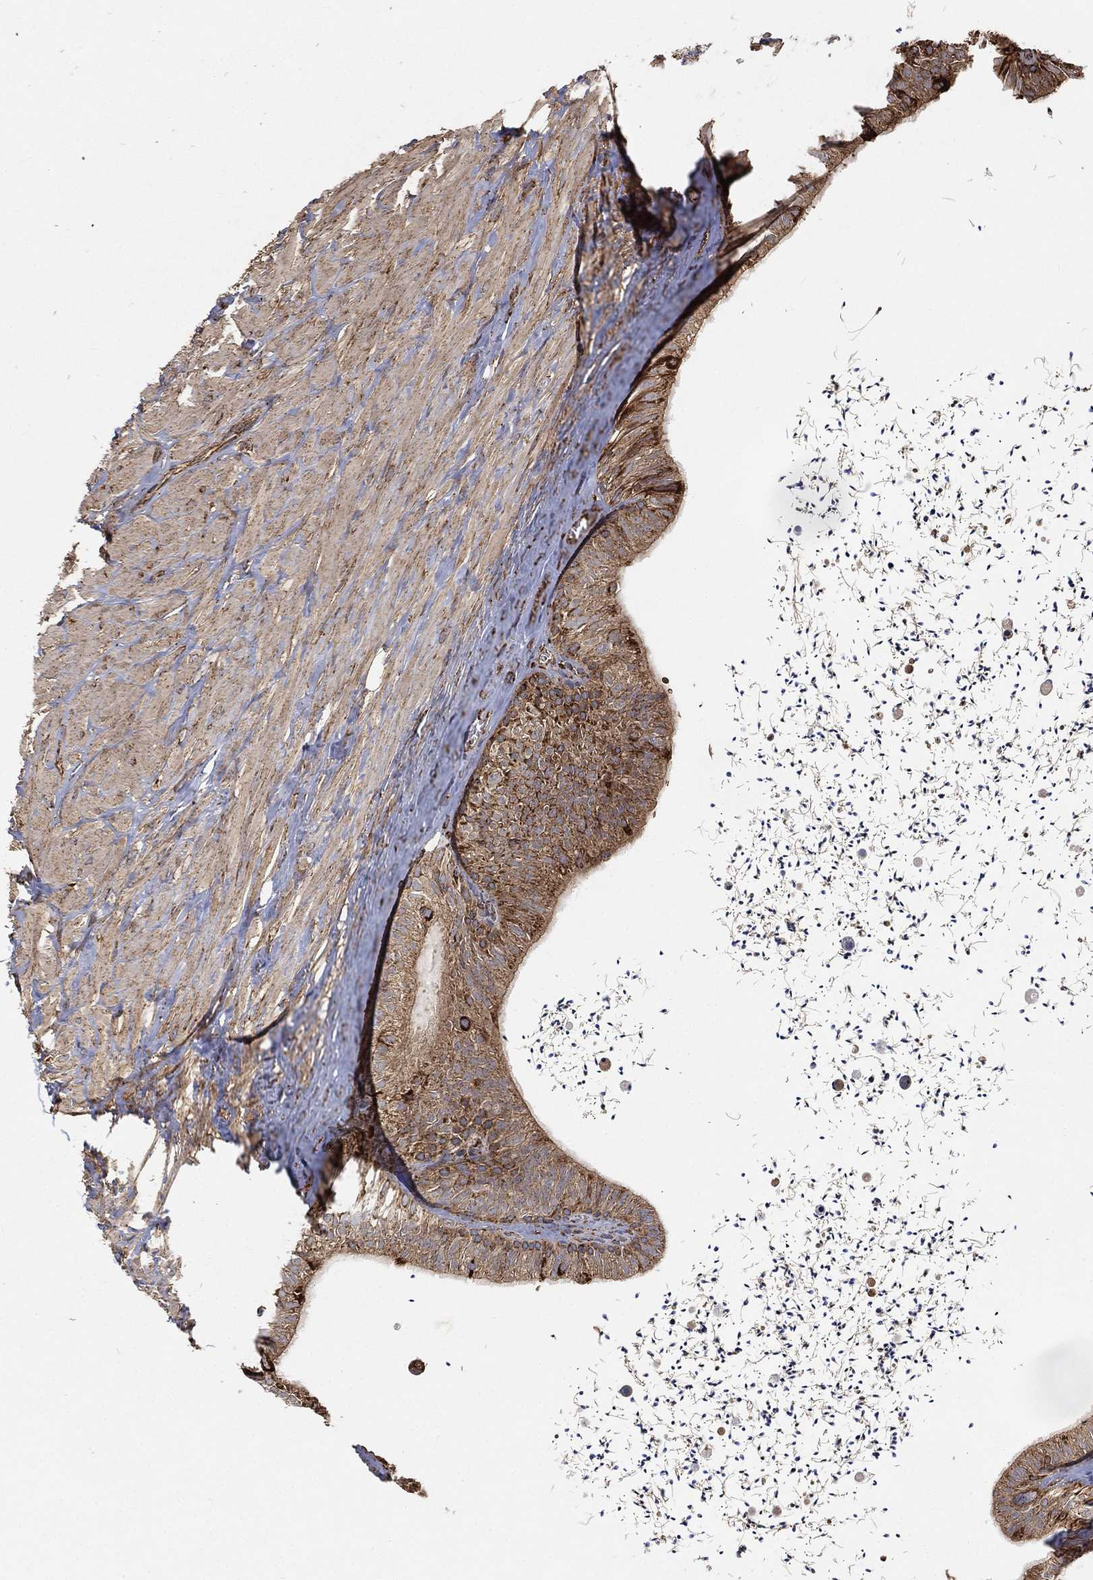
{"staining": {"intensity": "moderate", "quantity": ">75%", "location": "cytoplasmic/membranous"}, "tissue": "epididymis", "cell_type": "Glandular cells", "image_type": "normal", "snomed": [{"axis": "morphology", "description": "Normal tissue, NOS"}, {"axis": "topography", "description": "Epididymis"}], "caption": "High-magnification brightfield microscopy of normal epididymis stained with DAB (3,3'-diaminobenzidine) (brown) and counterstained with hematoxylin (blue). glandular cells exhibit moderate cytoplasmic/membranous positivity is present in approximately>75% of cells.", "gene": "SLC38A7", "patient": {"sex": "male", "age": 32}}